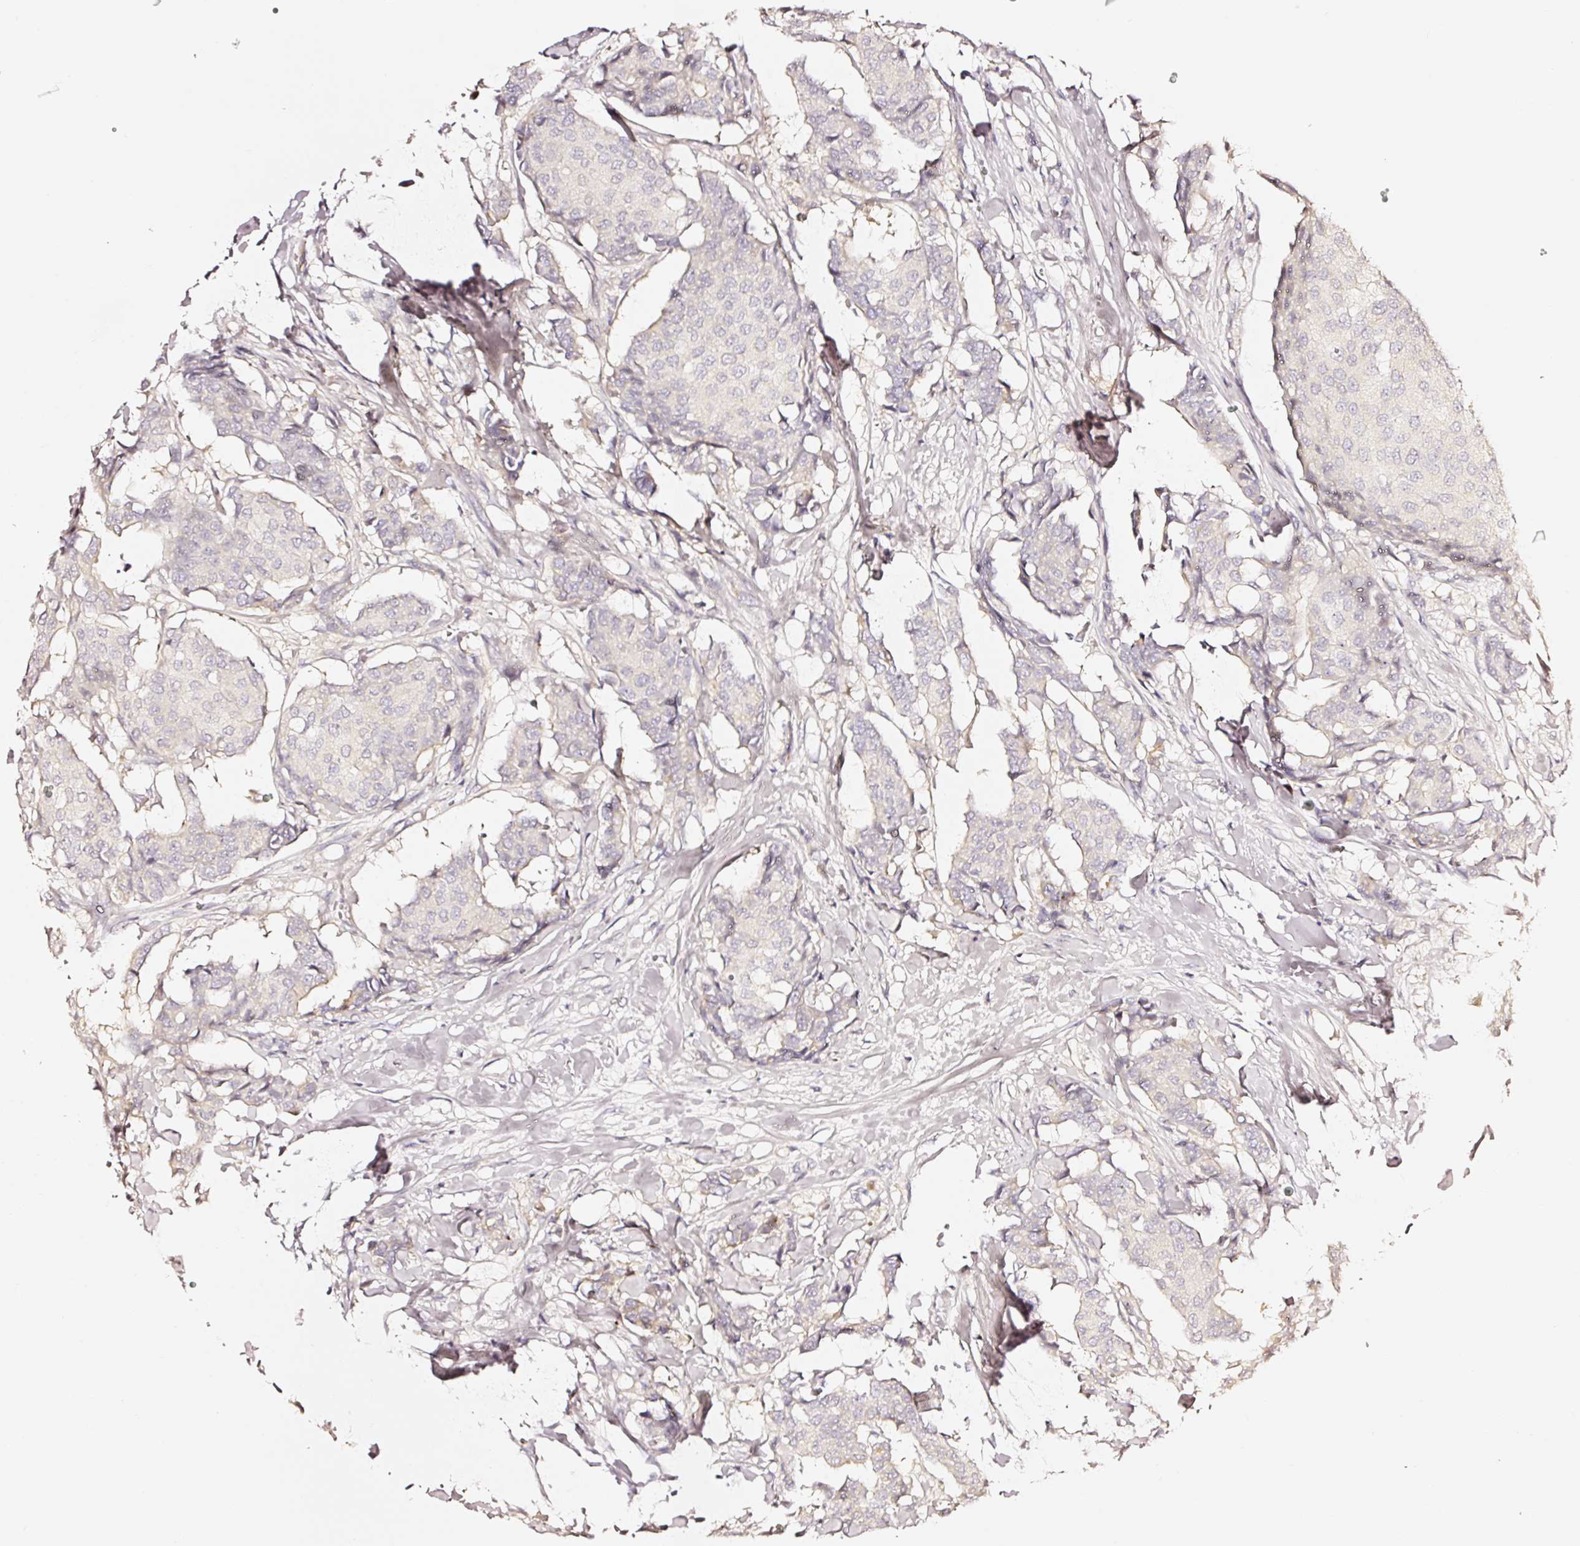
{"staining": {"intensity": "negative", "quantity": "none", "location": "none"}, "tissue": "breast cancer", "cell_type": "Tumor cells", "image_type": "cancer", "snomed": [{"axis": "morphology", "description": "Duct carcinoma"}, {"axis": "topography", "description": "Breast"}], "caption": "Tumor cells are negative for protein expression in human breast cancer. Nuclei are stained in blue.", "gene": "CD47", "patient": {"sex": "female", "age": 75}}